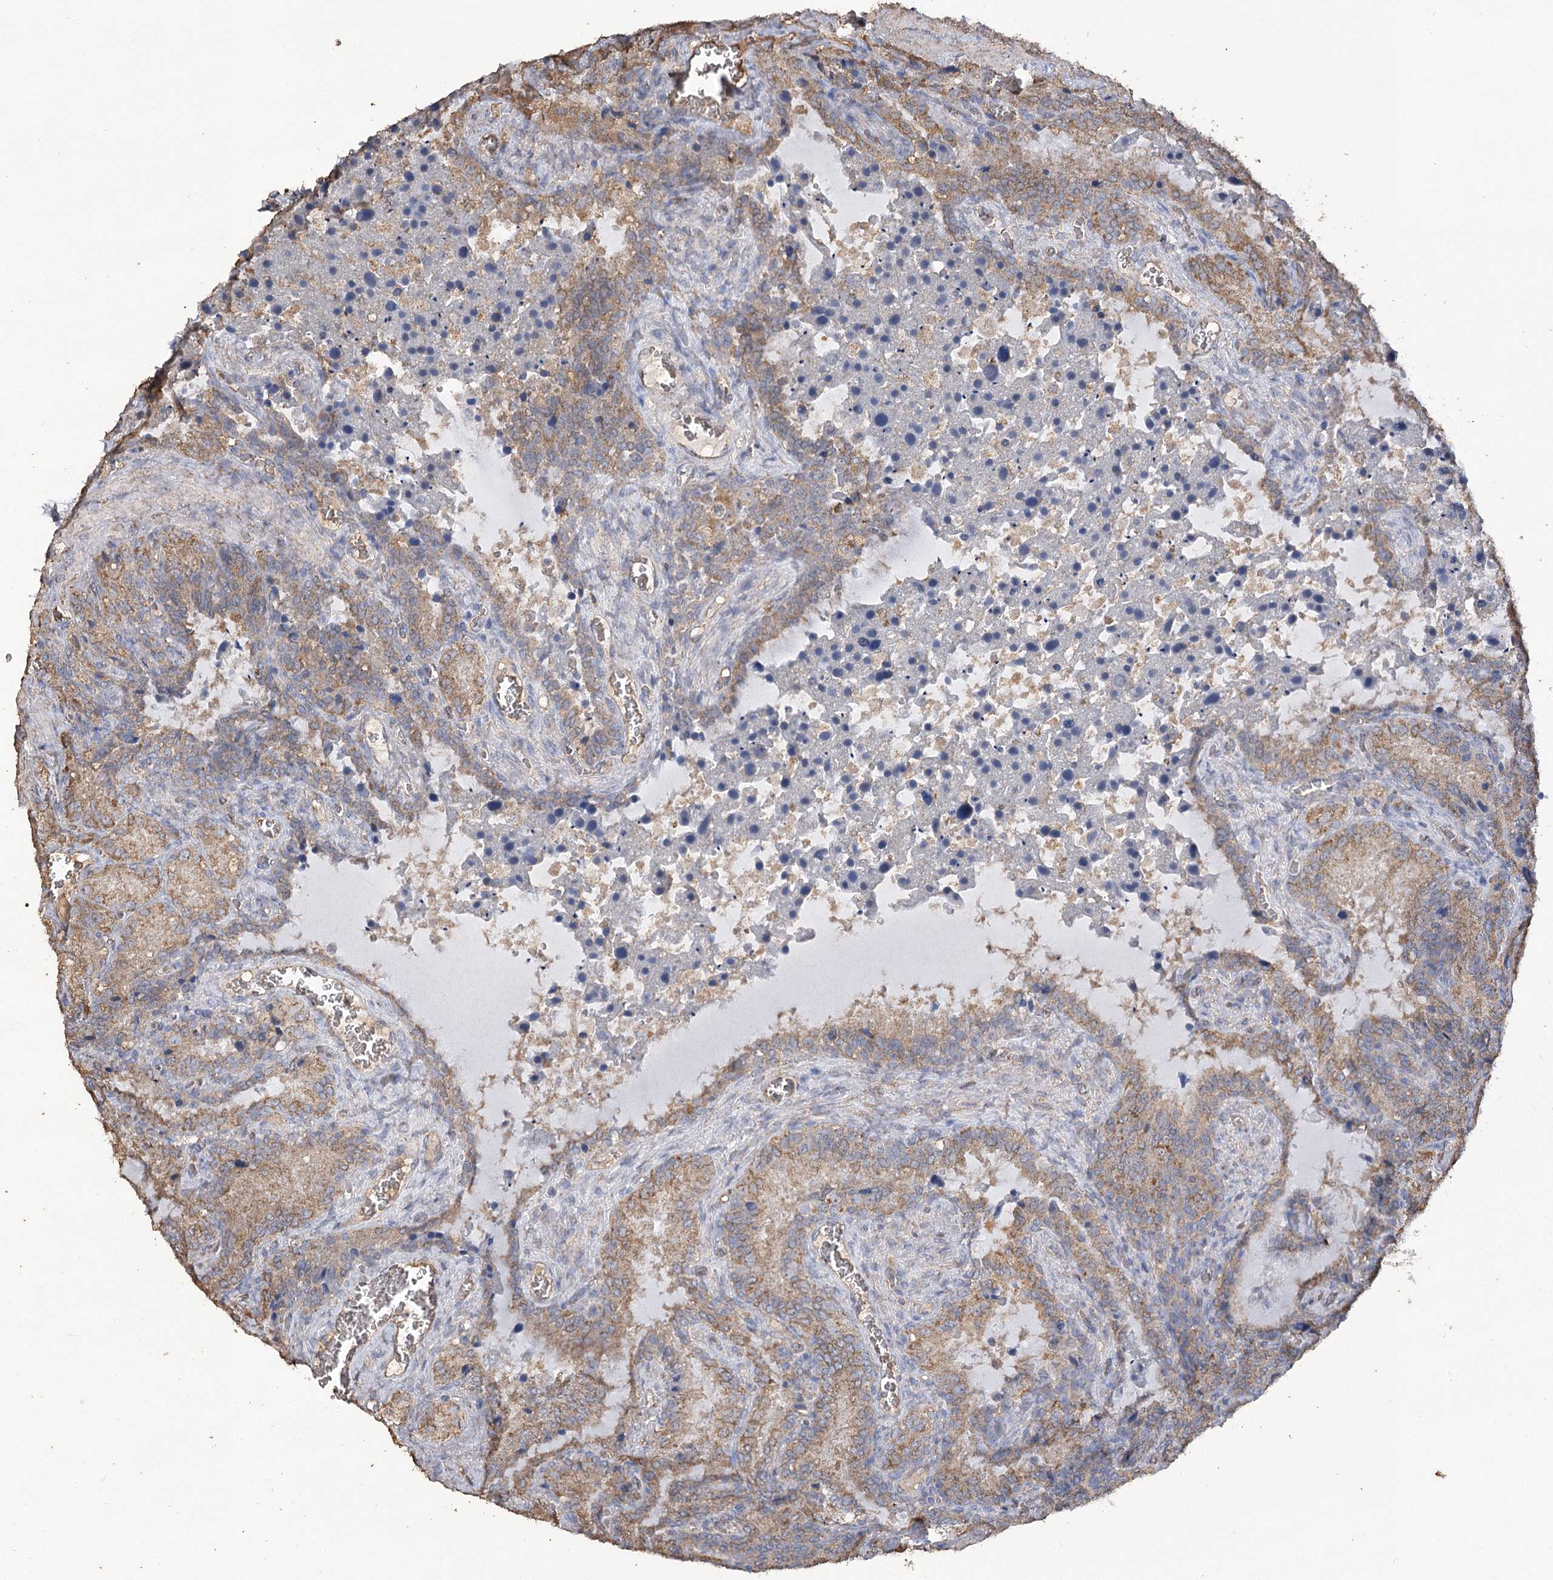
{"staining": {"intensity": "moderate", "quantity": ">75%", "location": "cytoplasmic/membranous"}, "tissue": "seminal vesicle", "cell_type": "Glandular cells", "image_type": "normal", "snomed": [{"axis": "morphology", "description": "Normal tissue, NOS"}, {"axis": "topography", "description": "Seminal veicle"}], "caption": "IHC of unremarkable human seminal vesicle reveals medium levels of moderate cytoplasmic/membranous staining in approximately >75% of glandular cells. (DAB IHC with brightfield microscopy, high magnification).", "gene": "IREB2", "patient": {"sex": "male", "age": 62}}